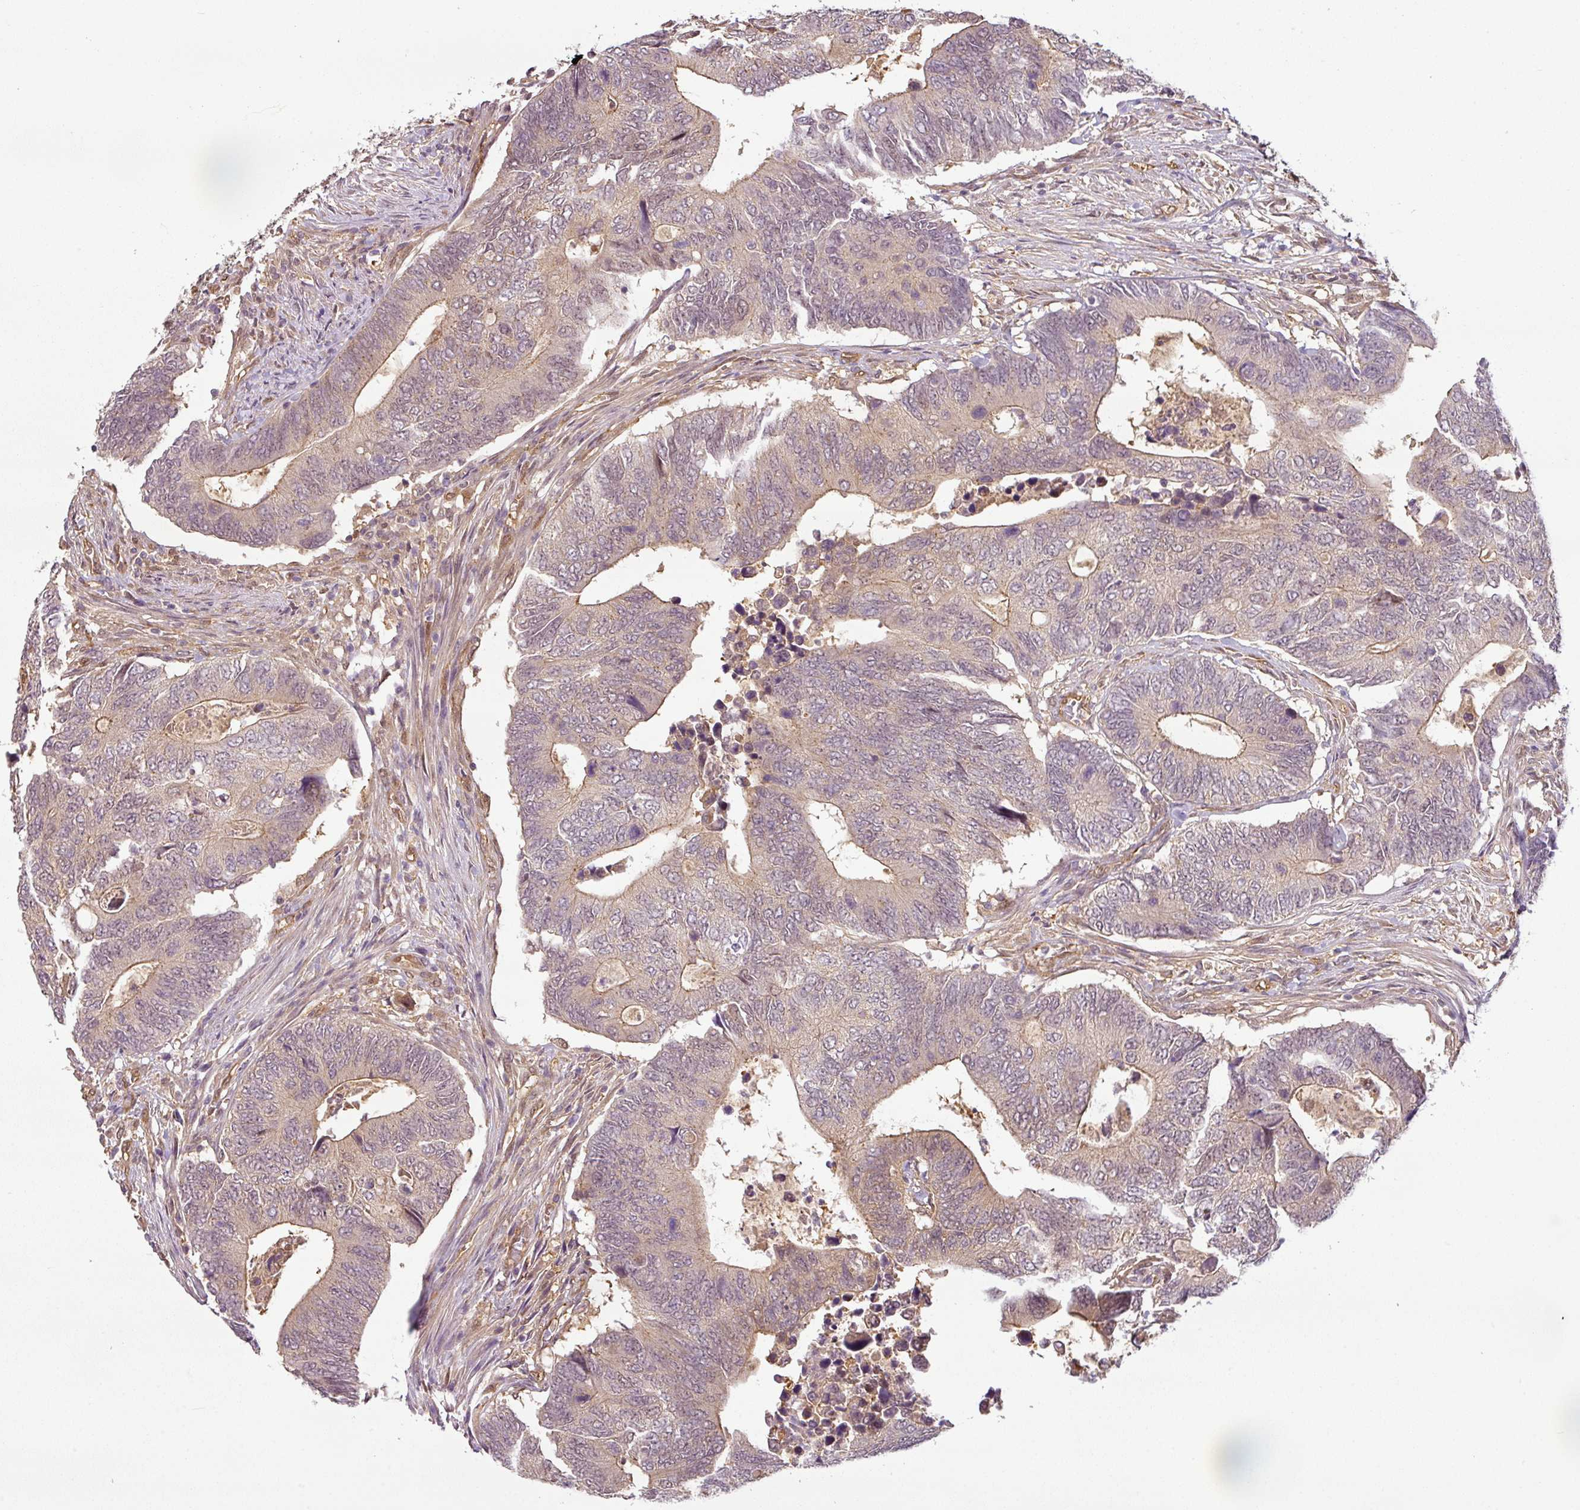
{"staining": {"intensity": "weak", "quantity": "<25%", "location": "cytoplasmic/membranous"}, "tissue": "colorectal cancer", "cell_type": "Tumor cells", "image_type": "cancer", "snomed": [{"axis": "morphology", "description": "Adenocarcinoma, NOS"}, {"axis": "topography", "description": "Colon"}], "caption": "Tumor cells are negative for protein expression in human colorectal cancer (adenocarcinoma).", "gene": "ANKRD18A", "patient": {"sex": "male", "age": 87}}